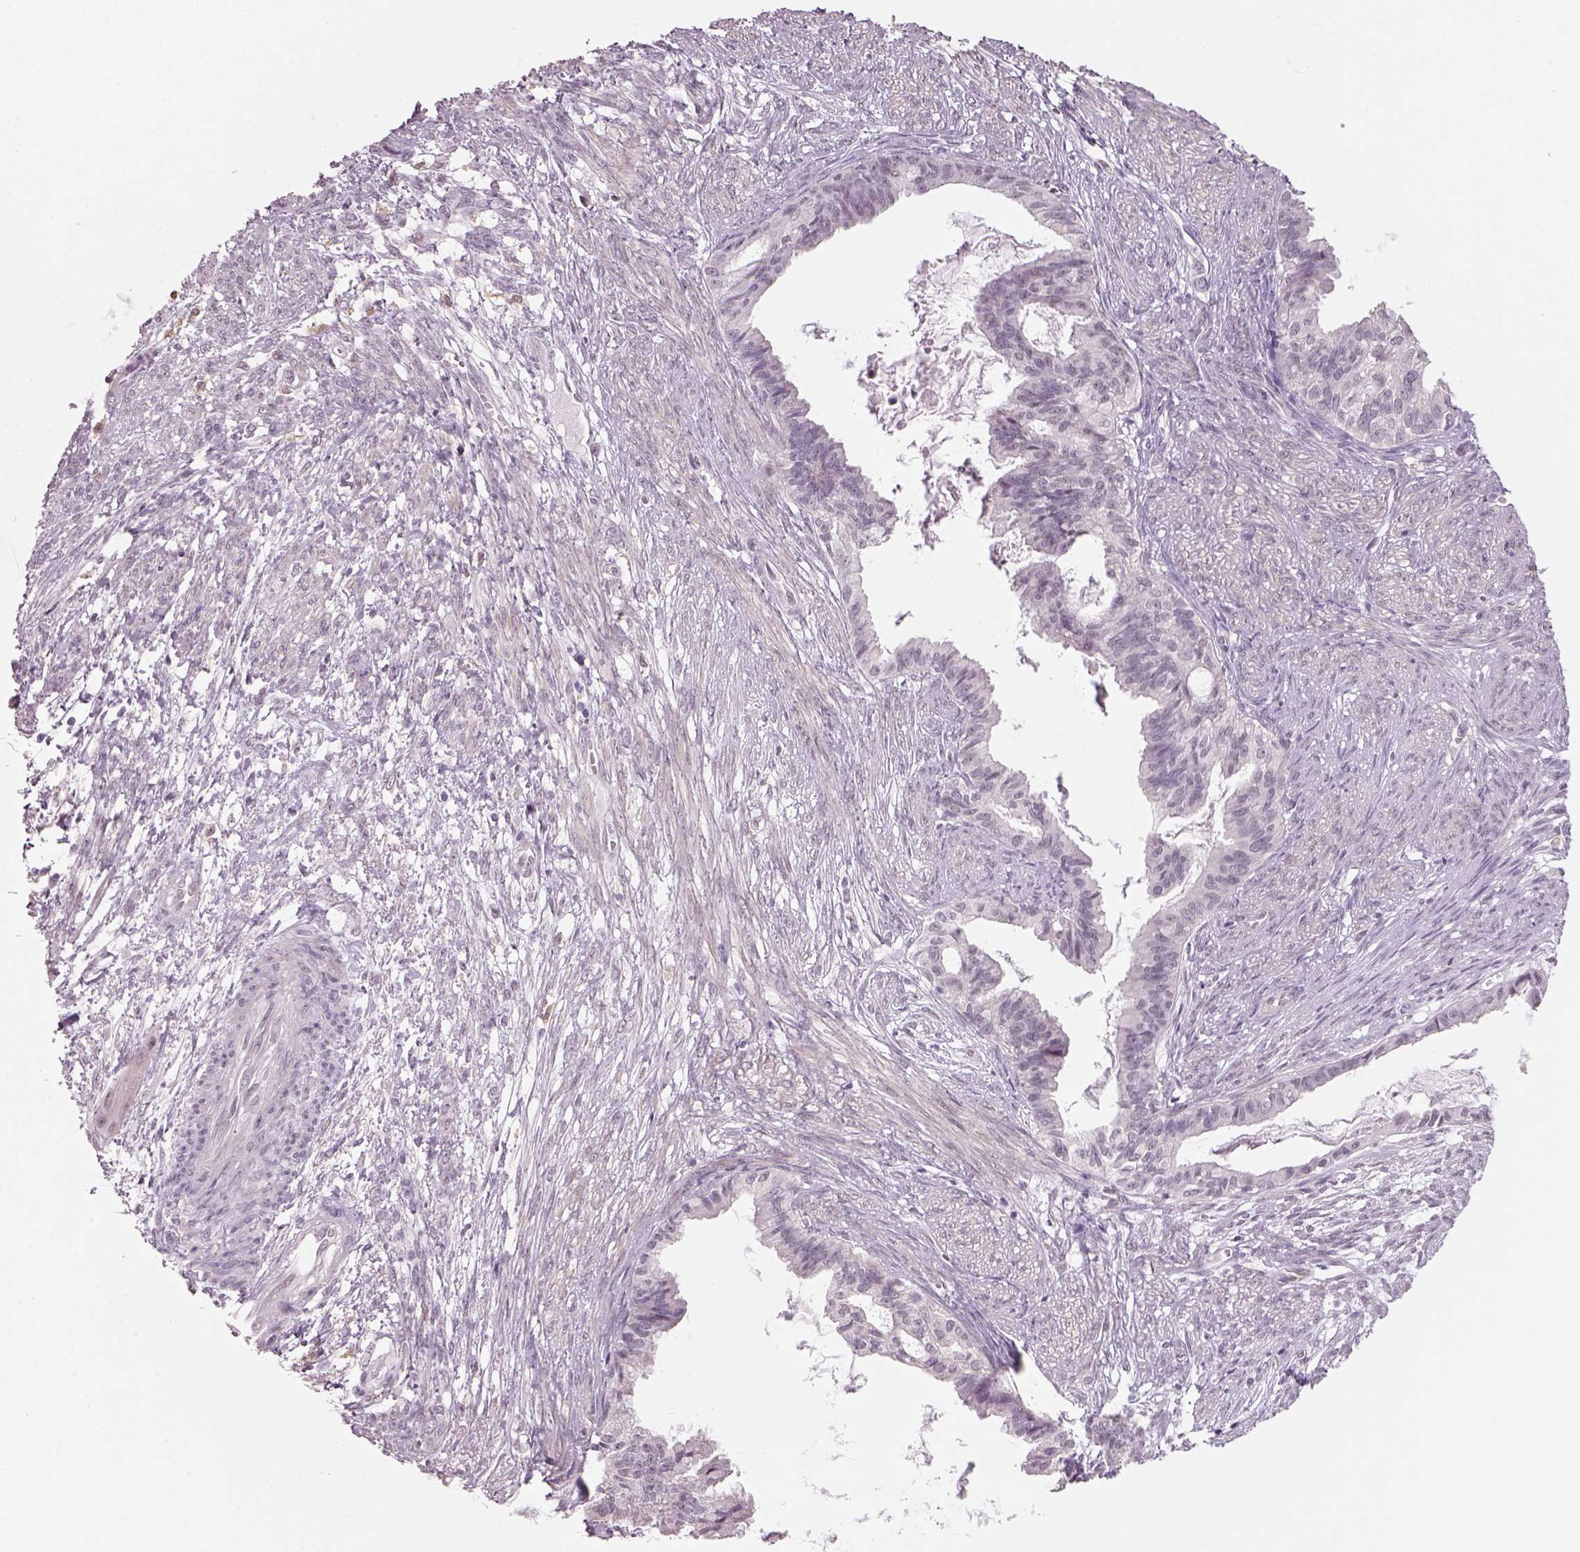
{"staining": {"intensity": "negative", "quantity": "none", "location": "none"}, "tissue": "endometrial cancer", "cell_type": "Tumor cells", "image_type": "cancer", "snomed": [{"axis": "morphology", "description": "Adenocarcinoma, NOS"}, {"axis": "topography", "description": "Endometrium"}], "caption": "Adenocarcinoma (endometrial) was stained to show a protein in brown. There is no significant positivity in tumor cells. Brightfield microscopy of immunohistochemistry stained with DAB (brown) and hematoxylin (blue), captured at high magnification.", "gene": "NAT8", "patient": {"sex": "female", "age": 86}}